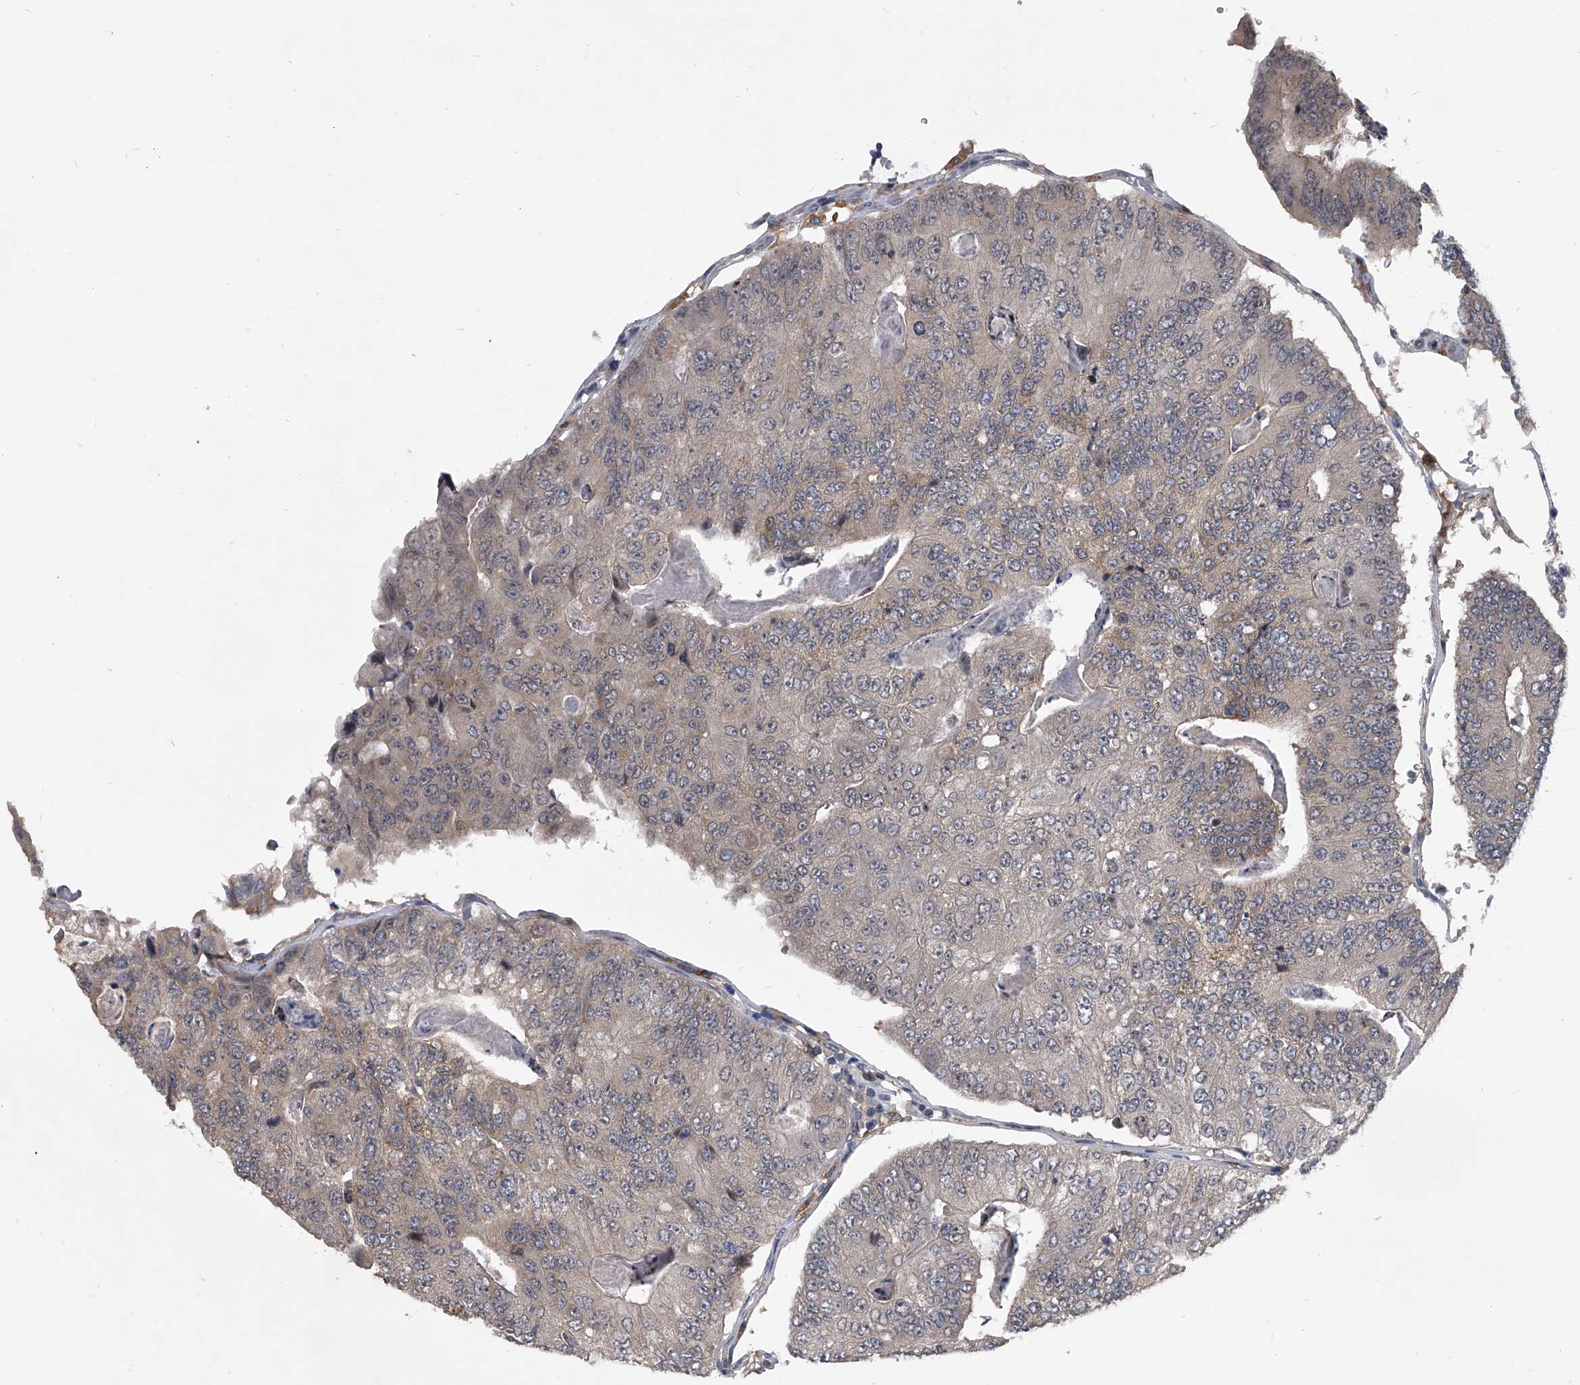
{"staining": {"intensity": "negative", "quantity": "none", "location": "none"}, "tissue": "colorectal cancer", "cell_type": "Tumor cells", "image_type": "cancer", "snomed": [{"axis": "morphology", "description": "Adenocarcinoma, NOS"}, {"axis": "topography", "description": "Colon"}], "caption": "Tumor cells show no significant staining in adenocarcinoma (colorectal).", "gene": "MAP4K3", "patient": {"sex": "female", "age": 67}}